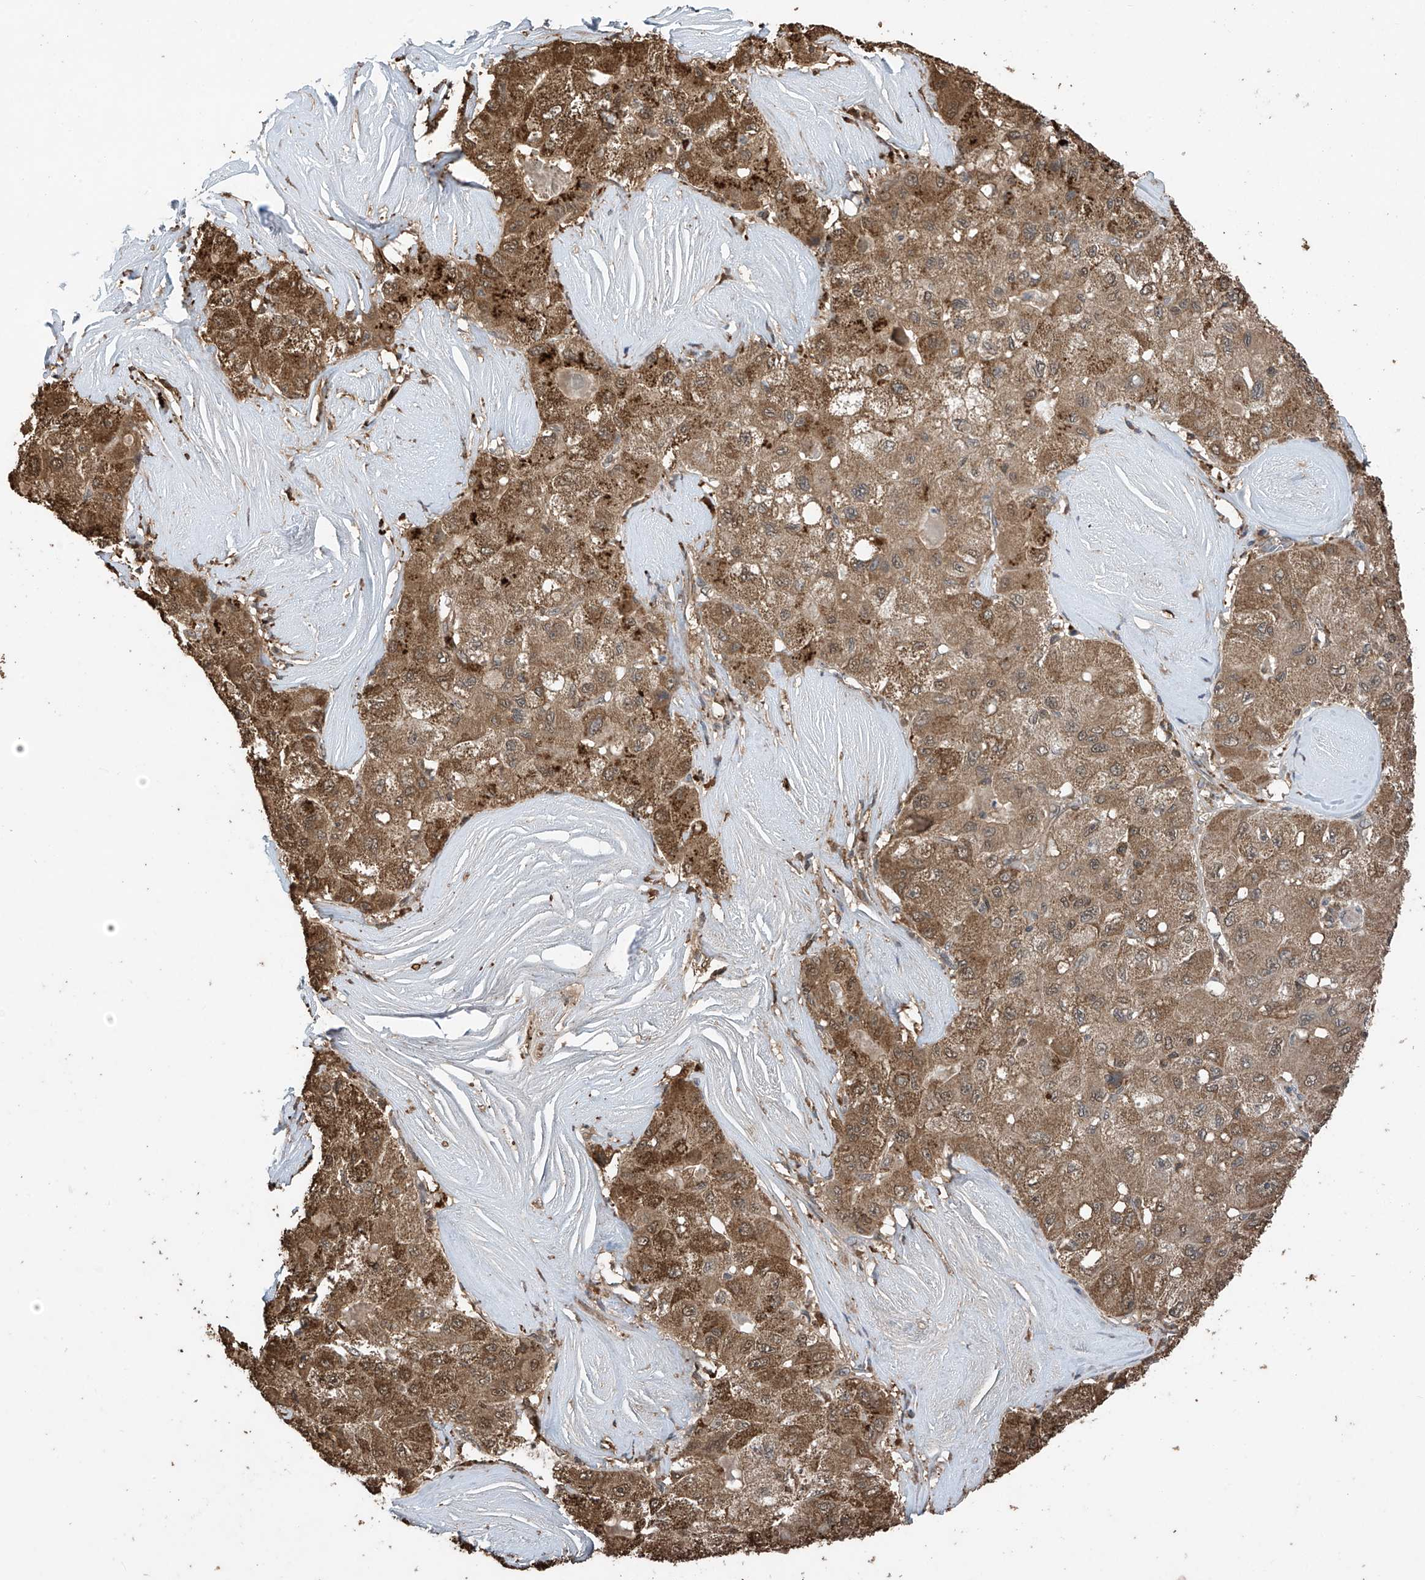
{"staining": {"intensity": "moderate", "quantity": ">75%", "location": "cytoplasmic/membranous,nuclear"}, "tissue": "liver cancer", "cell_type": "Tumor cells", "image_type": "cancer", "snomed": [{"axis": "morphology", "description": "Carcinoma, Hepatocellular, NOS"}, {"axis": "topography", "description": "Liver"}], "caption": "High-magnification brightfield microscopy of liver hepatocellular carcinoma stained with DAB (brown) and counterstained with hematoxylin (blue). tumor cells exhibit moderate cytoplasmic/membranous and nuclear staining is seen in approximately>75% of cells.", "gene": "PNPT1", "patient": {"sex": "male", "age": 80}}